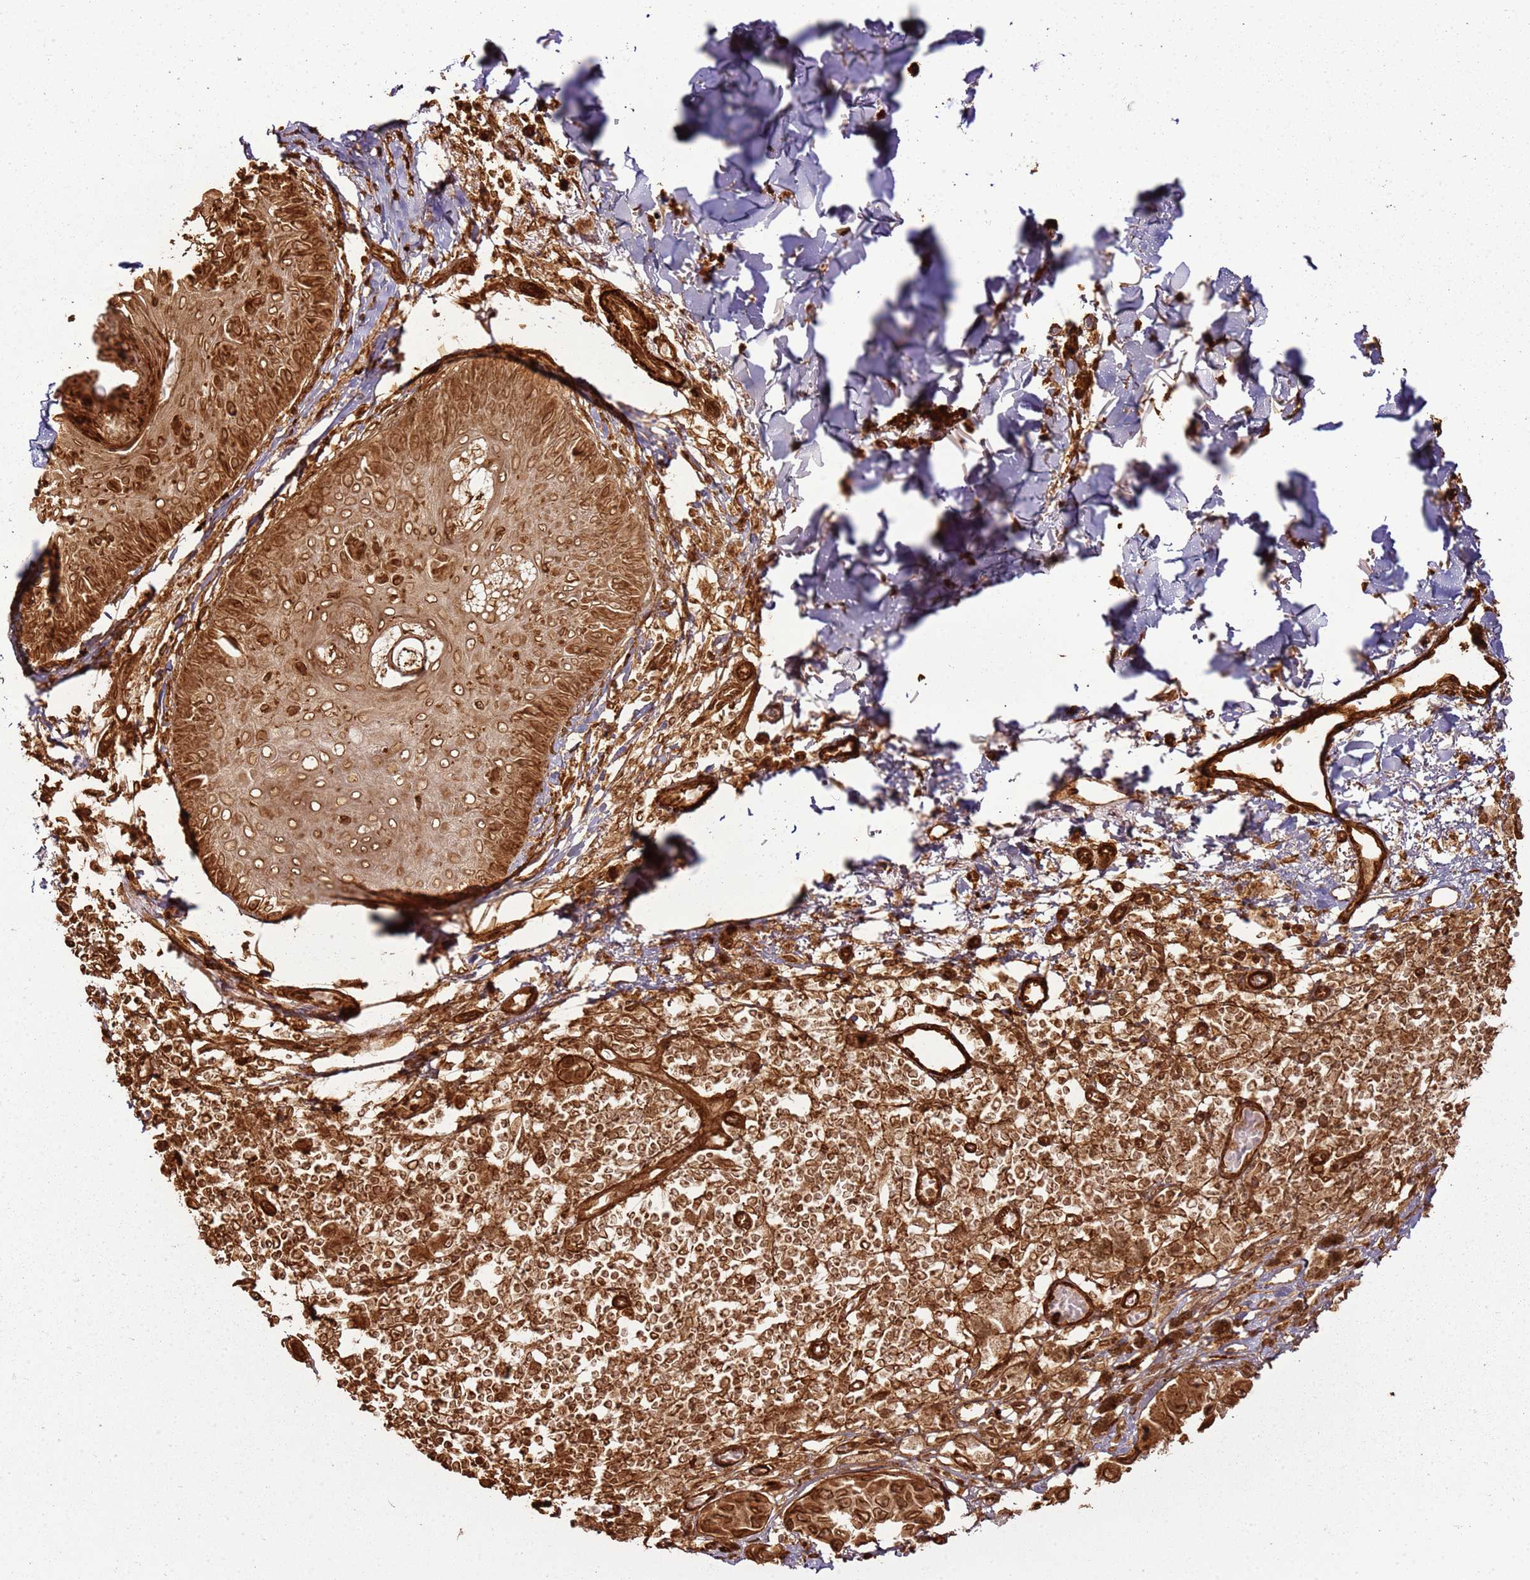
{"staining": {"intensity": "strong", "quantity": ">75%", "location": "cytoplasmic/membranous,nuclear"}, "tissue": "melanoma", "cell_type": "Tumor cells", "image_type": "cancer", "snomed": [{"axis": "morphology", "description": "Malignant melanoma, NOS"}, {"axis": "topography", "description": "Skin"}], "caption": "A high amount of strong cytoplasmic/membranous and nuclear positivity is identified in about >75% of tumor cells in melanoma tissue.", "gene": "DDX59", "patient": {"sex": "male", "age": 73}}